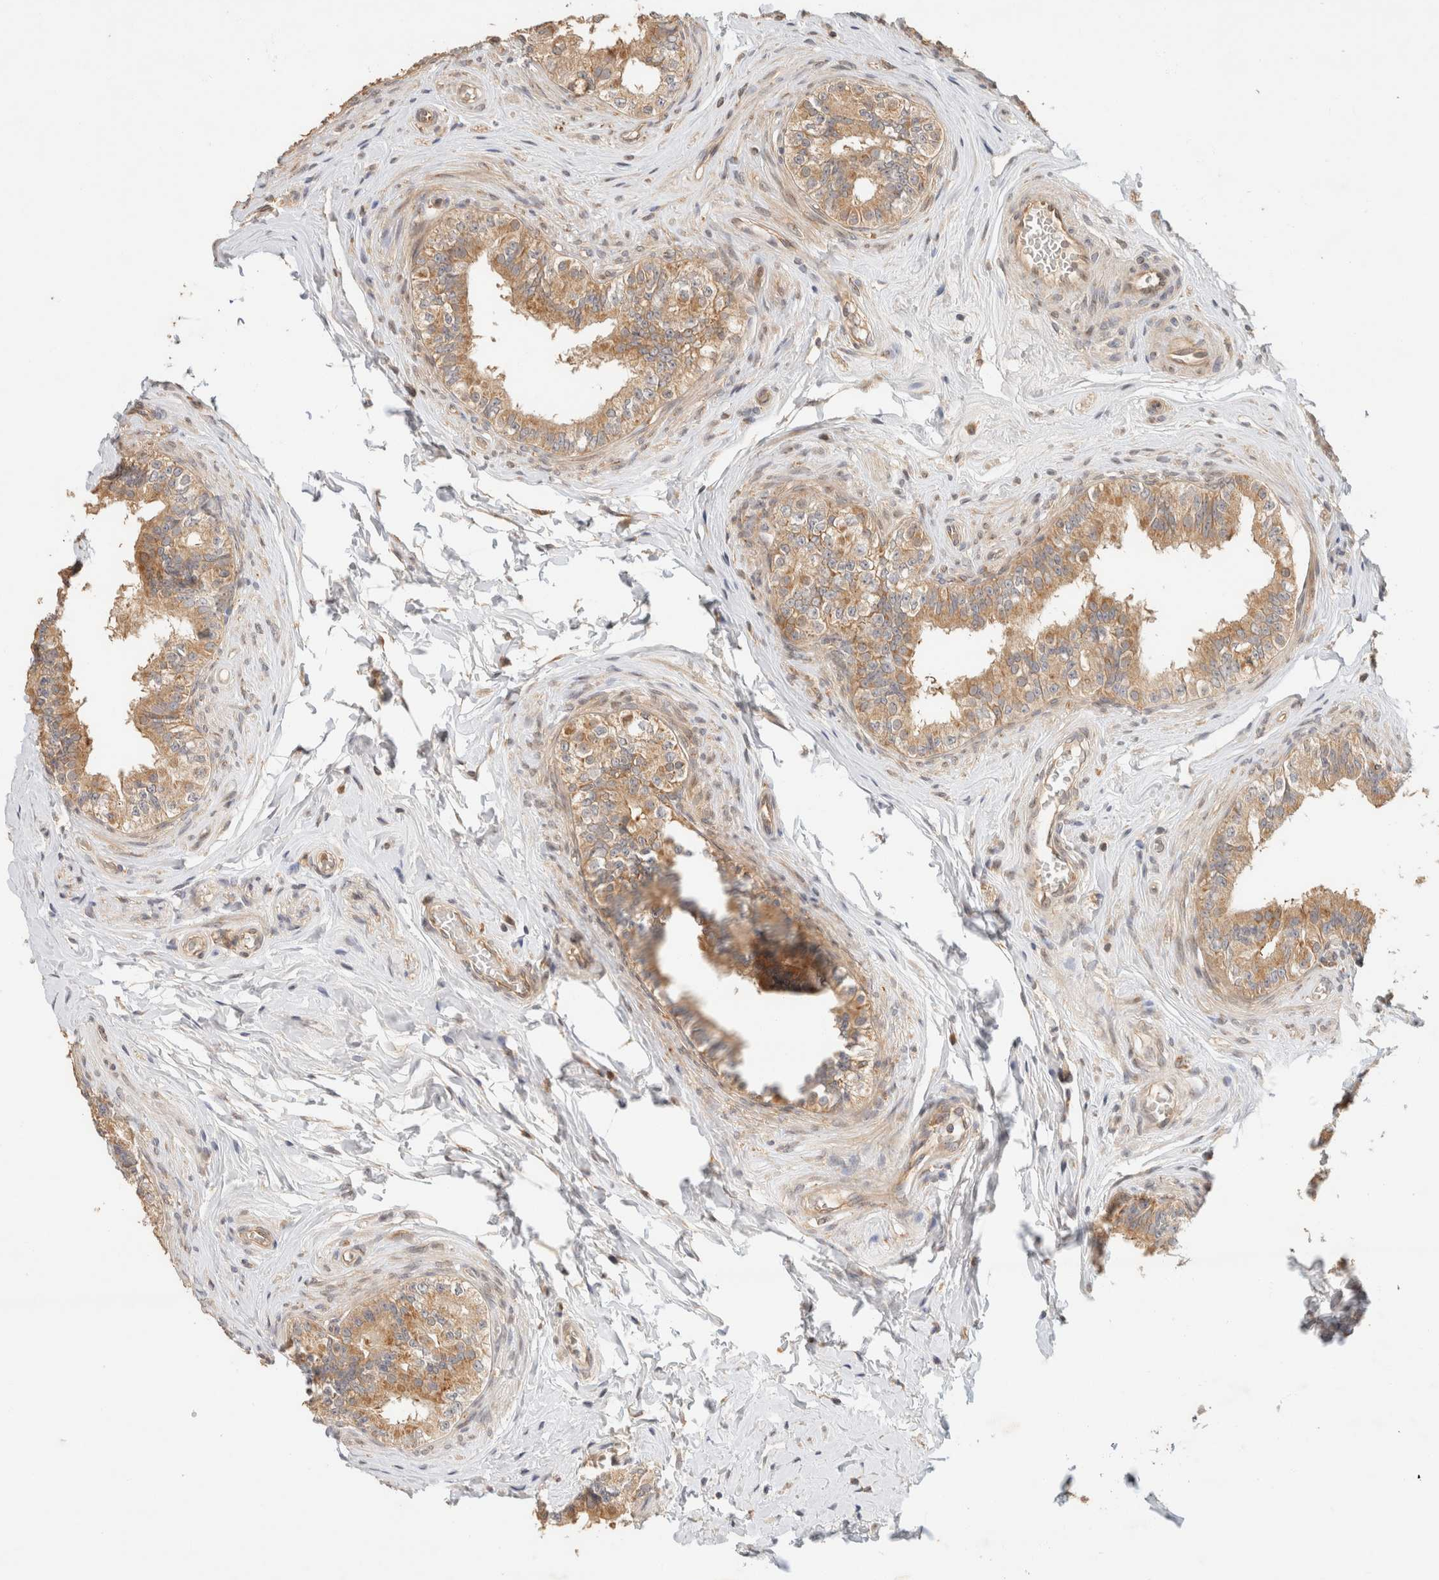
{"staining": {"intensity": "moderate", "quantity": ">75%", "location": "cytoplasmic/membranous"}, "tissue": "epididymis", "cell_type": "Glandular cells", "image_type": "normal", "snomed": [{"axis": "morphology", "description": "Normal tissue, NOS"}, {"axis": "topography", "description": "Testis"}, {"axis": "topography", "description": "Epididymis"}], "caption": "A high-resolution micrograph shows immunohistochemistry staining of normal epididymis, which reveals moderate cytoplasmic/membranous staining in about >75% of glandular cells. (DAB = brown stain, brightfield microscopy at high magnification).", "gene": "TACC1", "patient": {"sex": "male", "age": 36}}